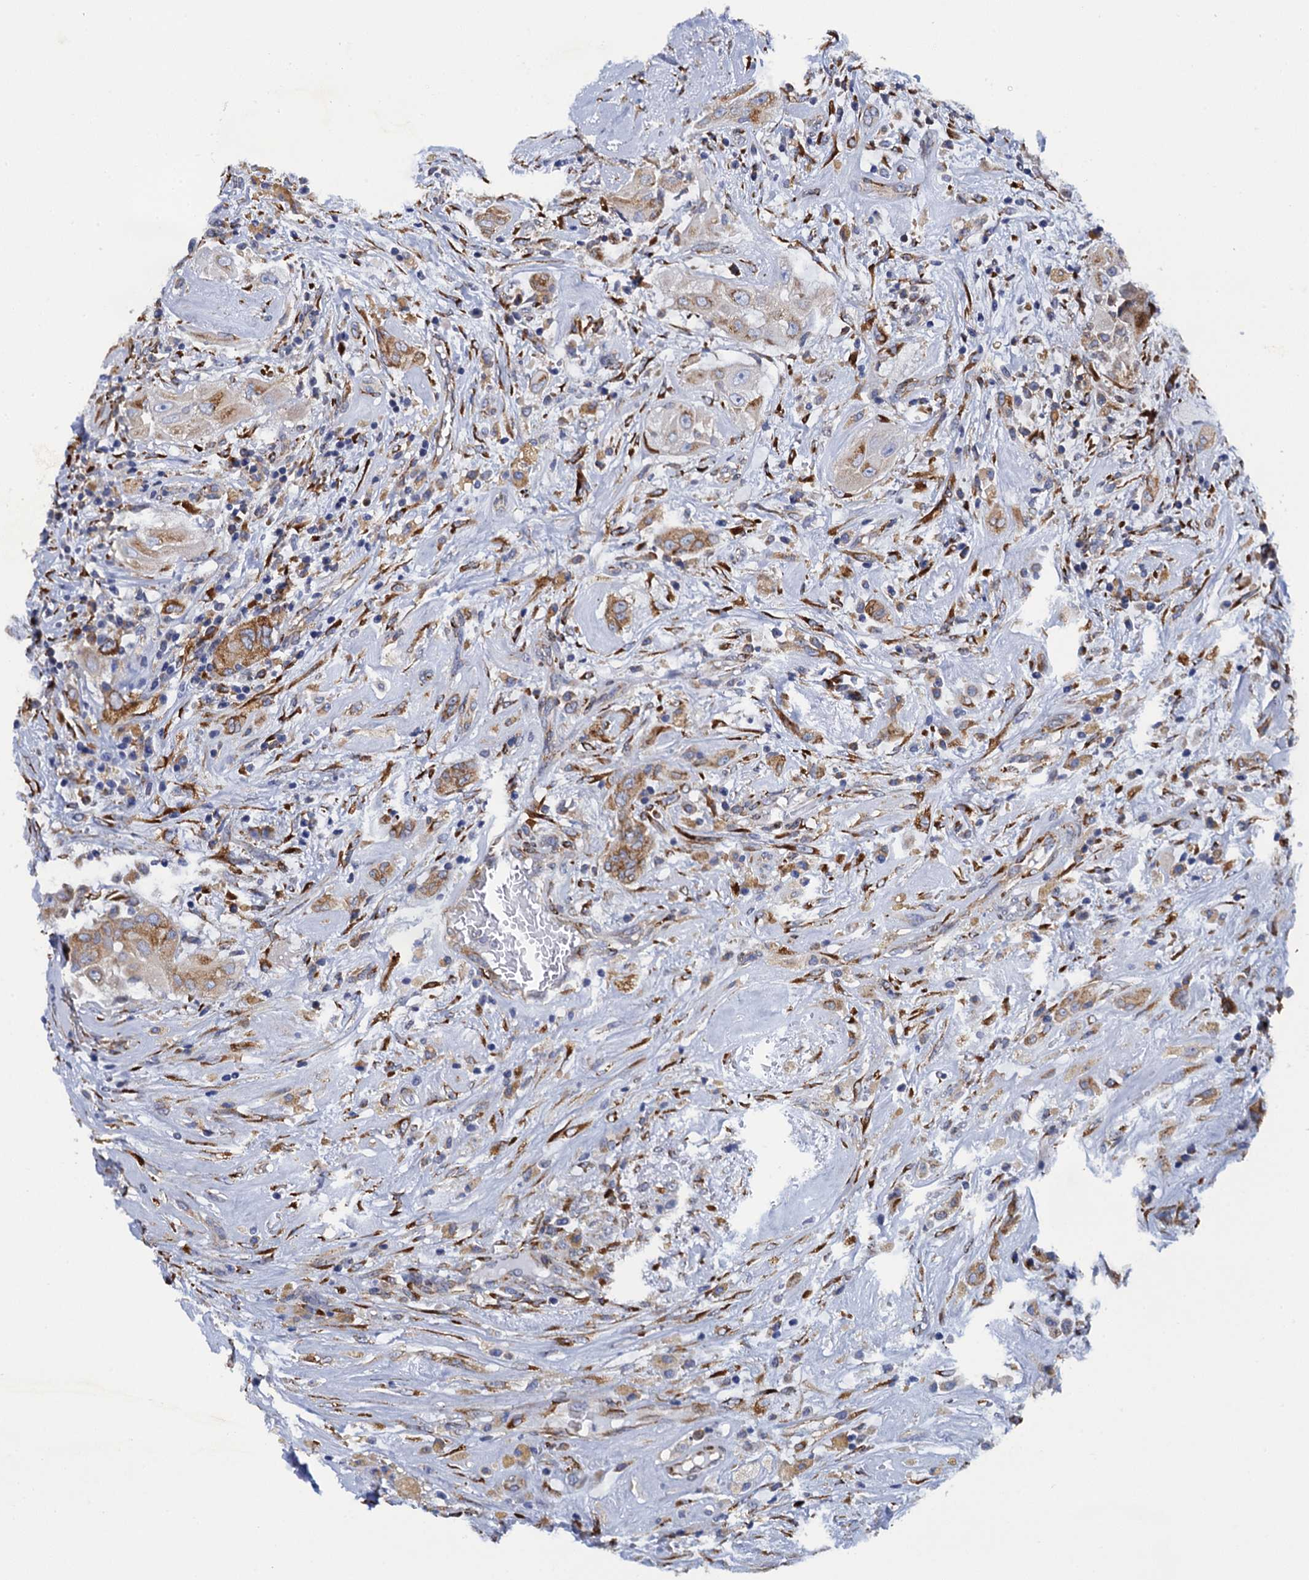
{"staining": {"intensity": "moderate", "quantity": ">75%", "location": "cytoplasmic/membranous"}, "tissue": "thyroid cancer", "cell_type": "Tumor cells", "image_type": "cancer", "snomed": [{"axis": "morphology", "description": "Papillary adenocarcinoma, NOS"}, {"axis": "topography", "description": "Thyroid gland"}], "caption": "Tumor cells exhibit medium levels of moderate cytoplasmic/membranous positivity in approximately >75% of cells in thyroid cancer.", "gene": "POGLUT3", "patient": {"sex": "female", "age": 59}}